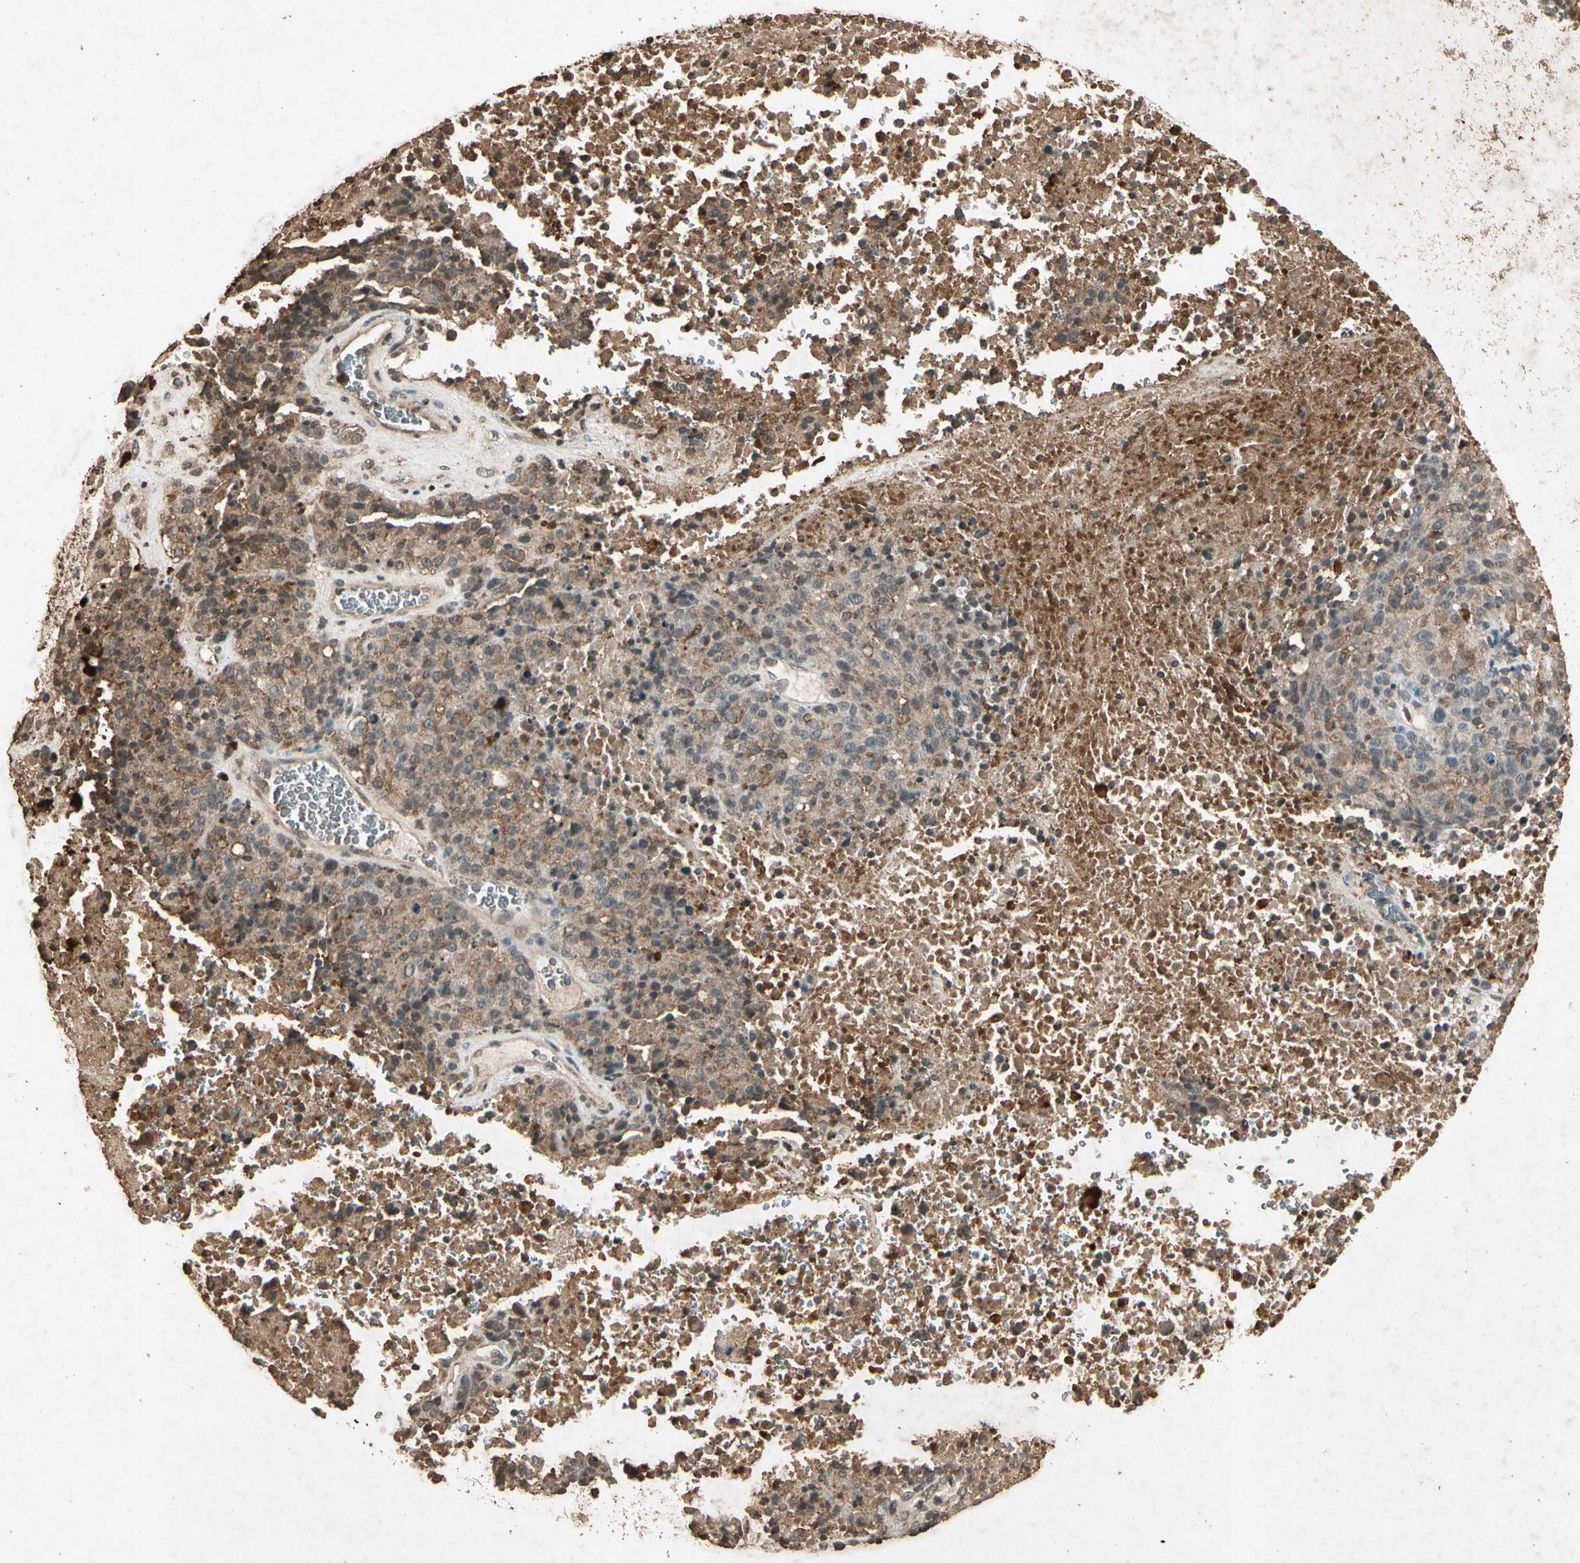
{"staining": {"intensity": "moderate", "quantity": "25%-75%", "location": "cytoplasmic/membranous,nuclear"}, "tissue": "melanoma", "cell_type": "Tumor cells", "image_type": "cancer", "snomed": [{"axis": "morphology", "description": "Malignant melanoma, Metastatic site"}, {"axis": "topography", "description": "Cerebral cortex"}], "caption": "DAB (3,3'-diaminobenzidine) immunohistochemical staining of melanoma demonstrates moderate cytoplasmic/membranous and nuclear protein expression in about 25%-75% of tumor cells. (Brightfield microscopy of DAB IHC at high magnification).", "gene": "GC", "patient": {"sex": "female", "age": 52}}